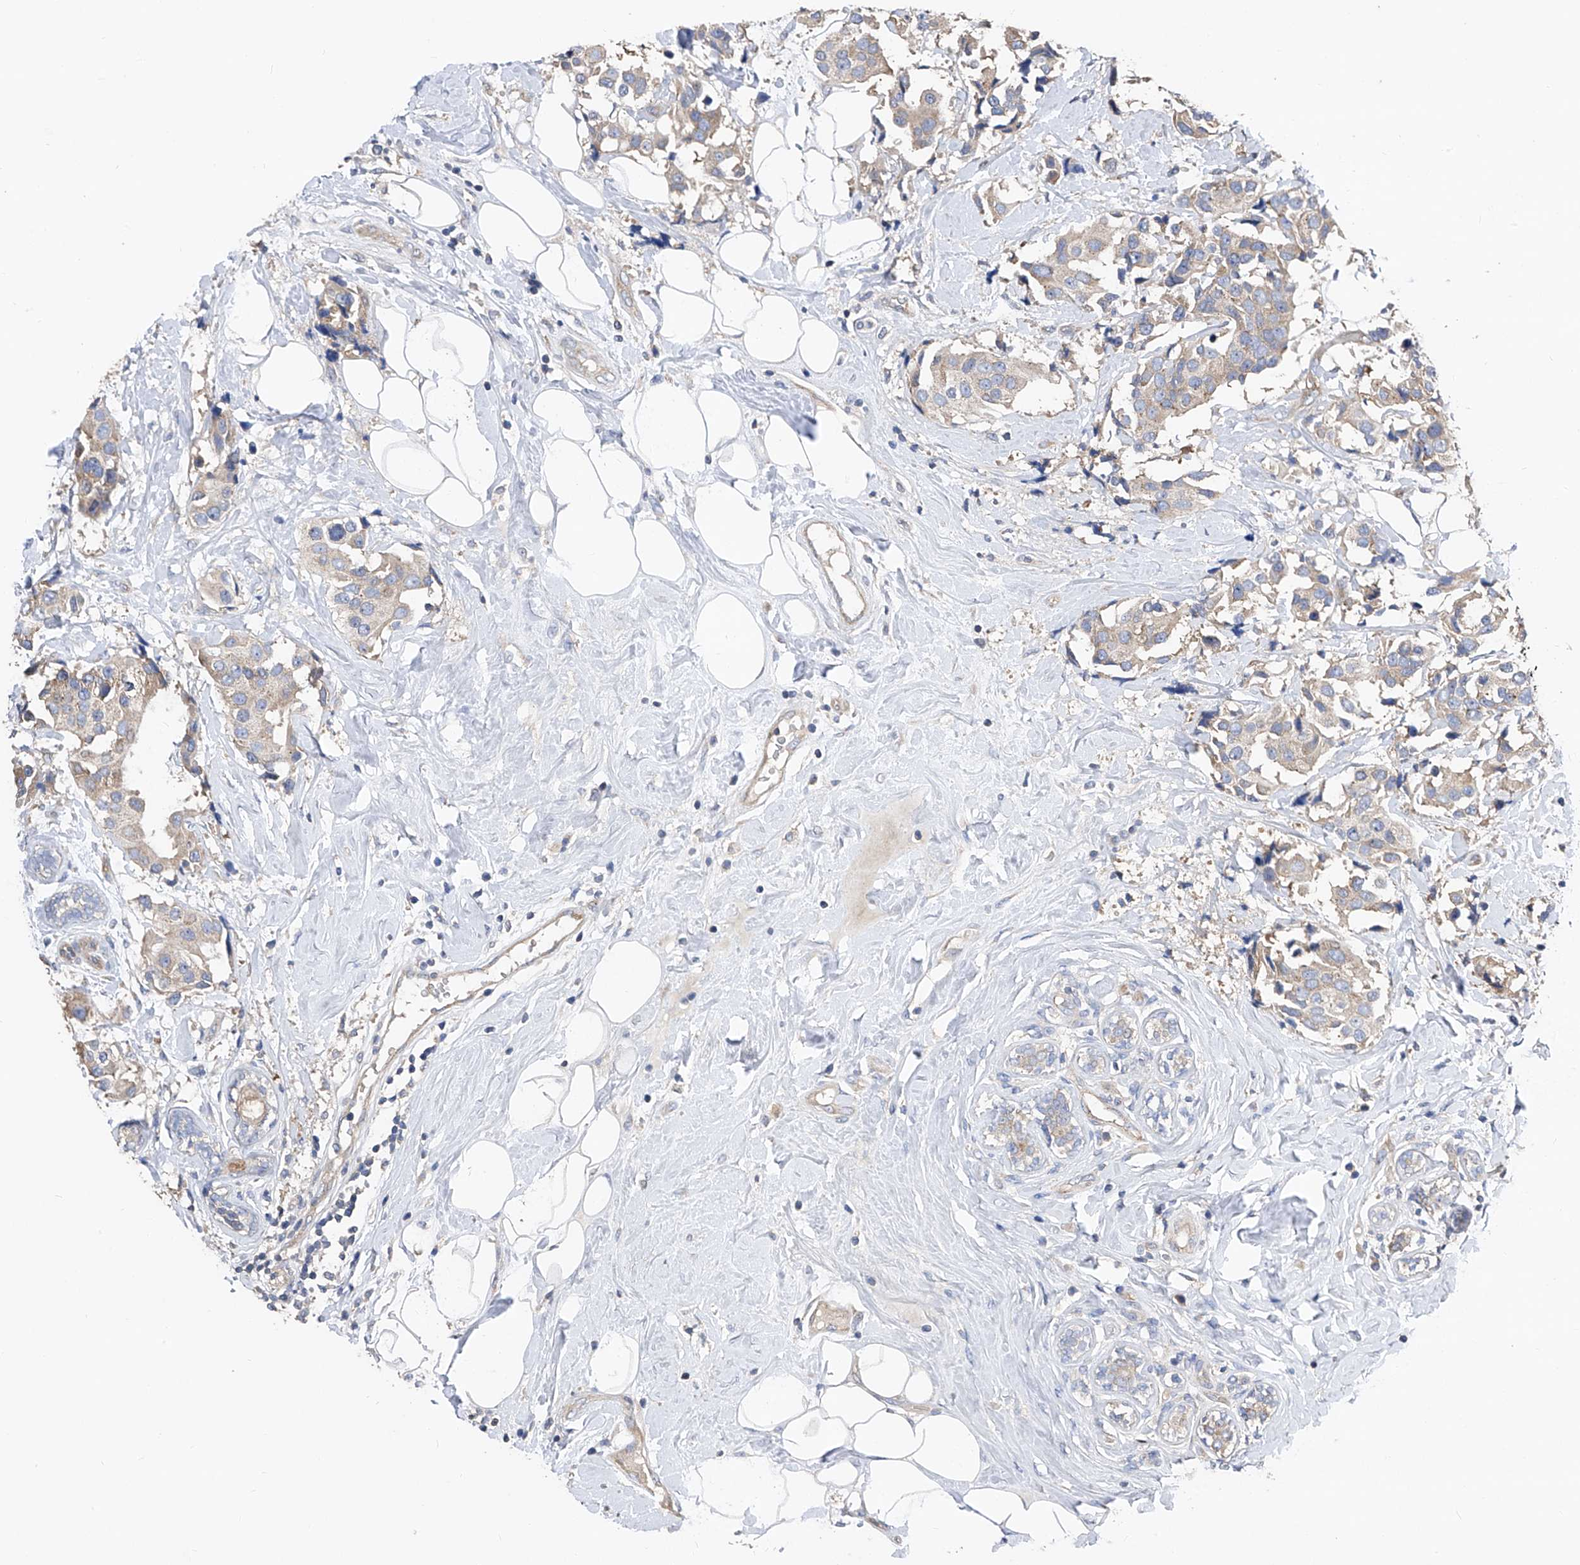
{"staining": {"intensity": "weak", "quantity": "<25%", "location": "cytoplasmic/membranous"}, "tissue": "breast cancer", "cell_type": "Tumor cells", "image_type": "cancer", "snomed": [{"axis": "morphology", "description": "Normal tissue, NOS"}, {"axis": "morphology", "description": "Duct carcinoma"}, {"axis": "topography", "description": "Breast"}], "caption": "This micrograph is of invasive ductal carcinoma (breast) stained with immunohistochemistry to label a protein in brown with the nuclei are counter-stained blue. There is no staining in tumor cells.", "gene": "PTK2", "patient": {"sex": "female", "age": 39}}